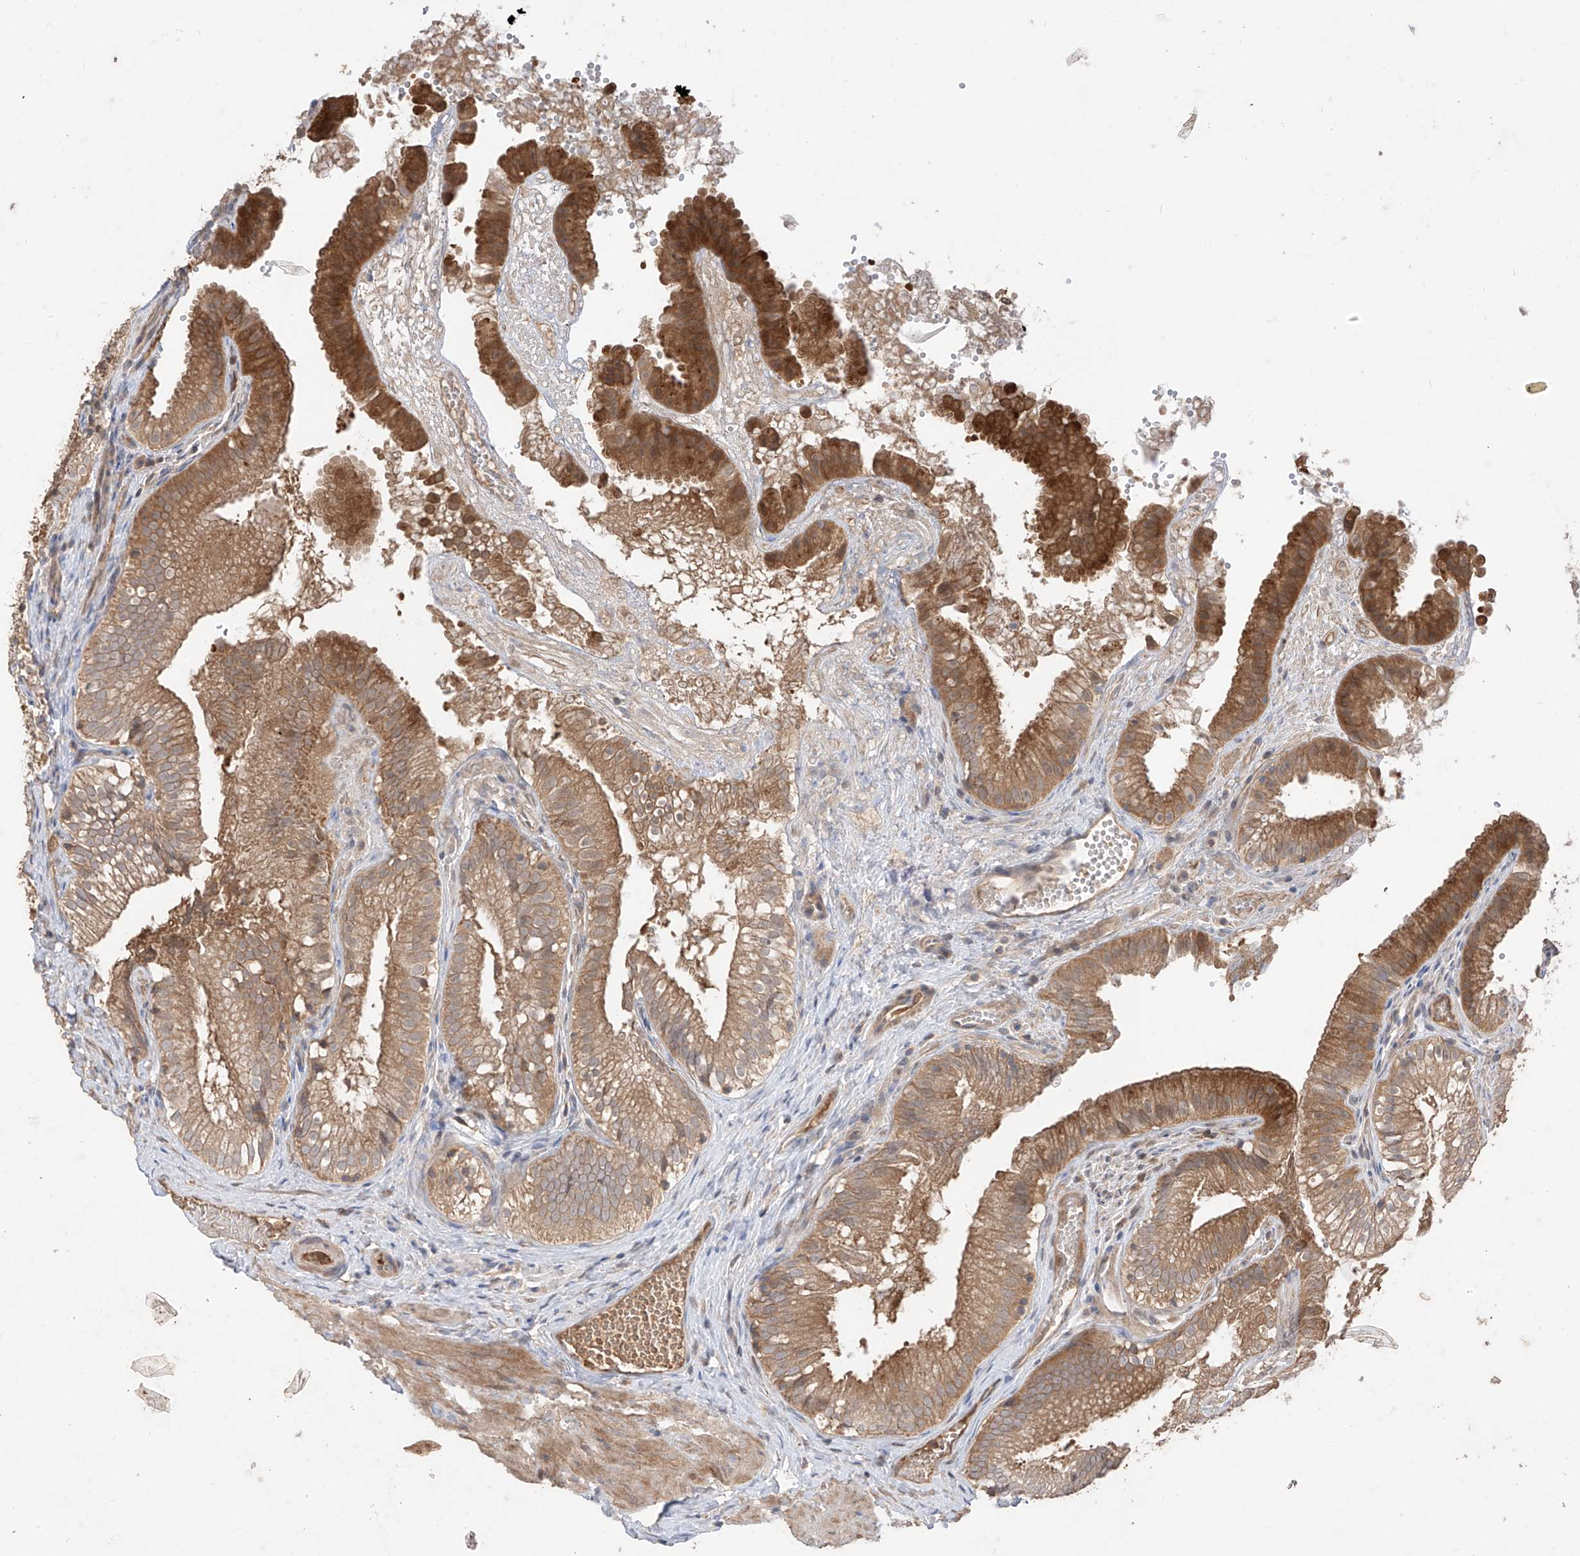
{"staining": {"intensity": "moderate", "quantity": ">75%", "location": "cytoplasmic/membranous"}, "tissue": "gallbladder", "cell_type": "Glandular cells", "image_type": "normal", "snomed": [{"axis": "morphology", "description": "Normal tissue, NOS"}, {"axis": "topography", "description": "Gallbladder"}], "caption": "Immunohistochemistry (IHC) image of normal human gallbladder stained for a protein (brown), which displays medium levels of moderate cytoplasmic/membranous positivity in approximately >75% of glandular cells.", "gene": "CACNA2D4", "patient": {"sex": "female", "age": 30}}